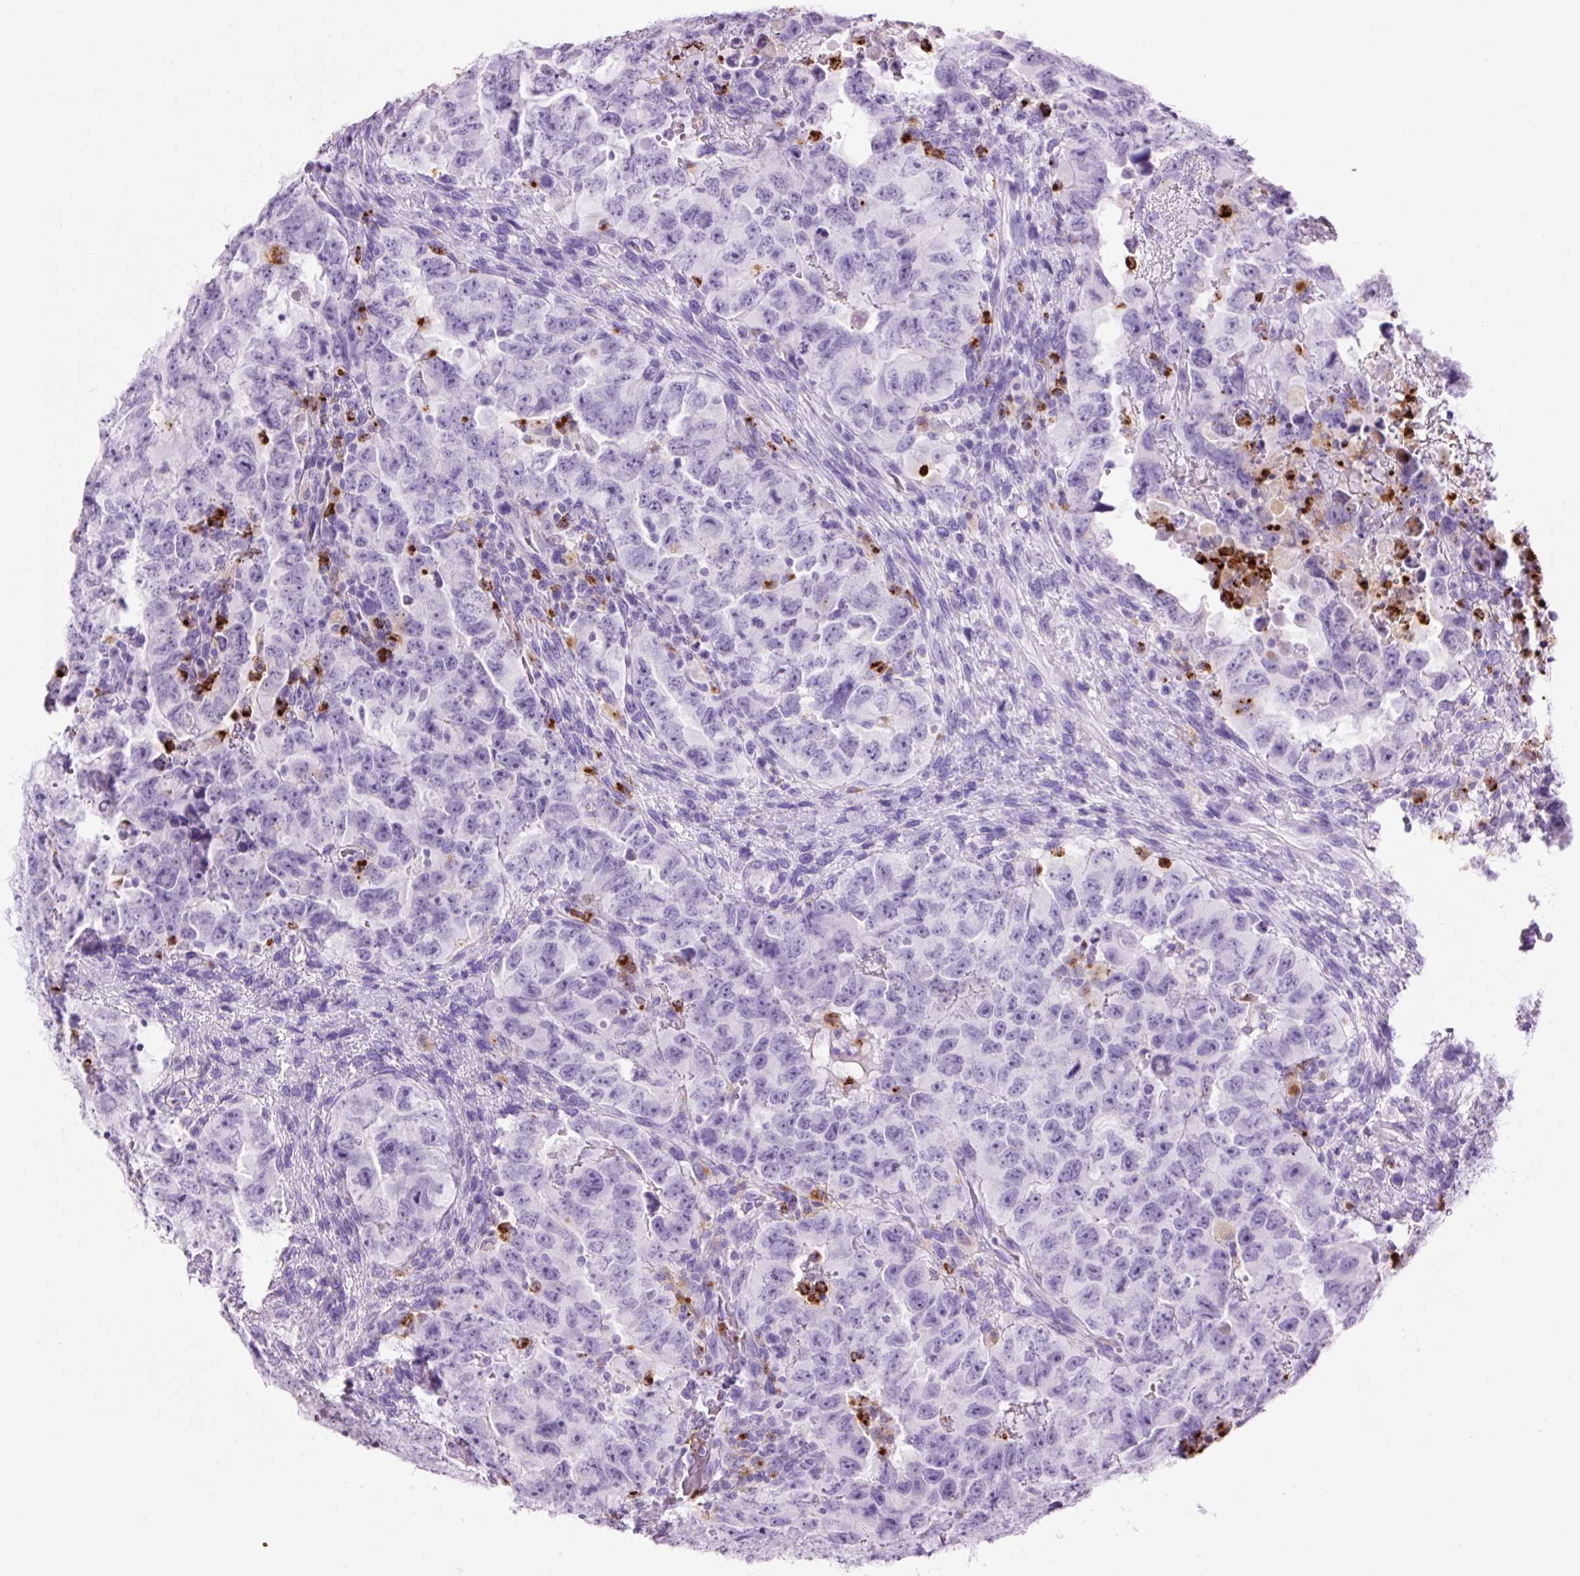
{"staining": {"intensity": "negative", "quantity": "none", "location": "none"}, "tissue": "testis cancer", "cell_type": "Tumor cells", "image_type": "cancer", "snomed": [{"axis": "morphology", "description": "Carcinoma, Embryonal, NOS"}, {"axis": "topography", "description": "Testis"}], "caption": "This is an immunohistochemistry (IHC) micrograph of human testis embryonal carcinoma. There is no staining in tumor cells.", "gene": "LYZ", "patient": {"sex": "male", "age": 24}}